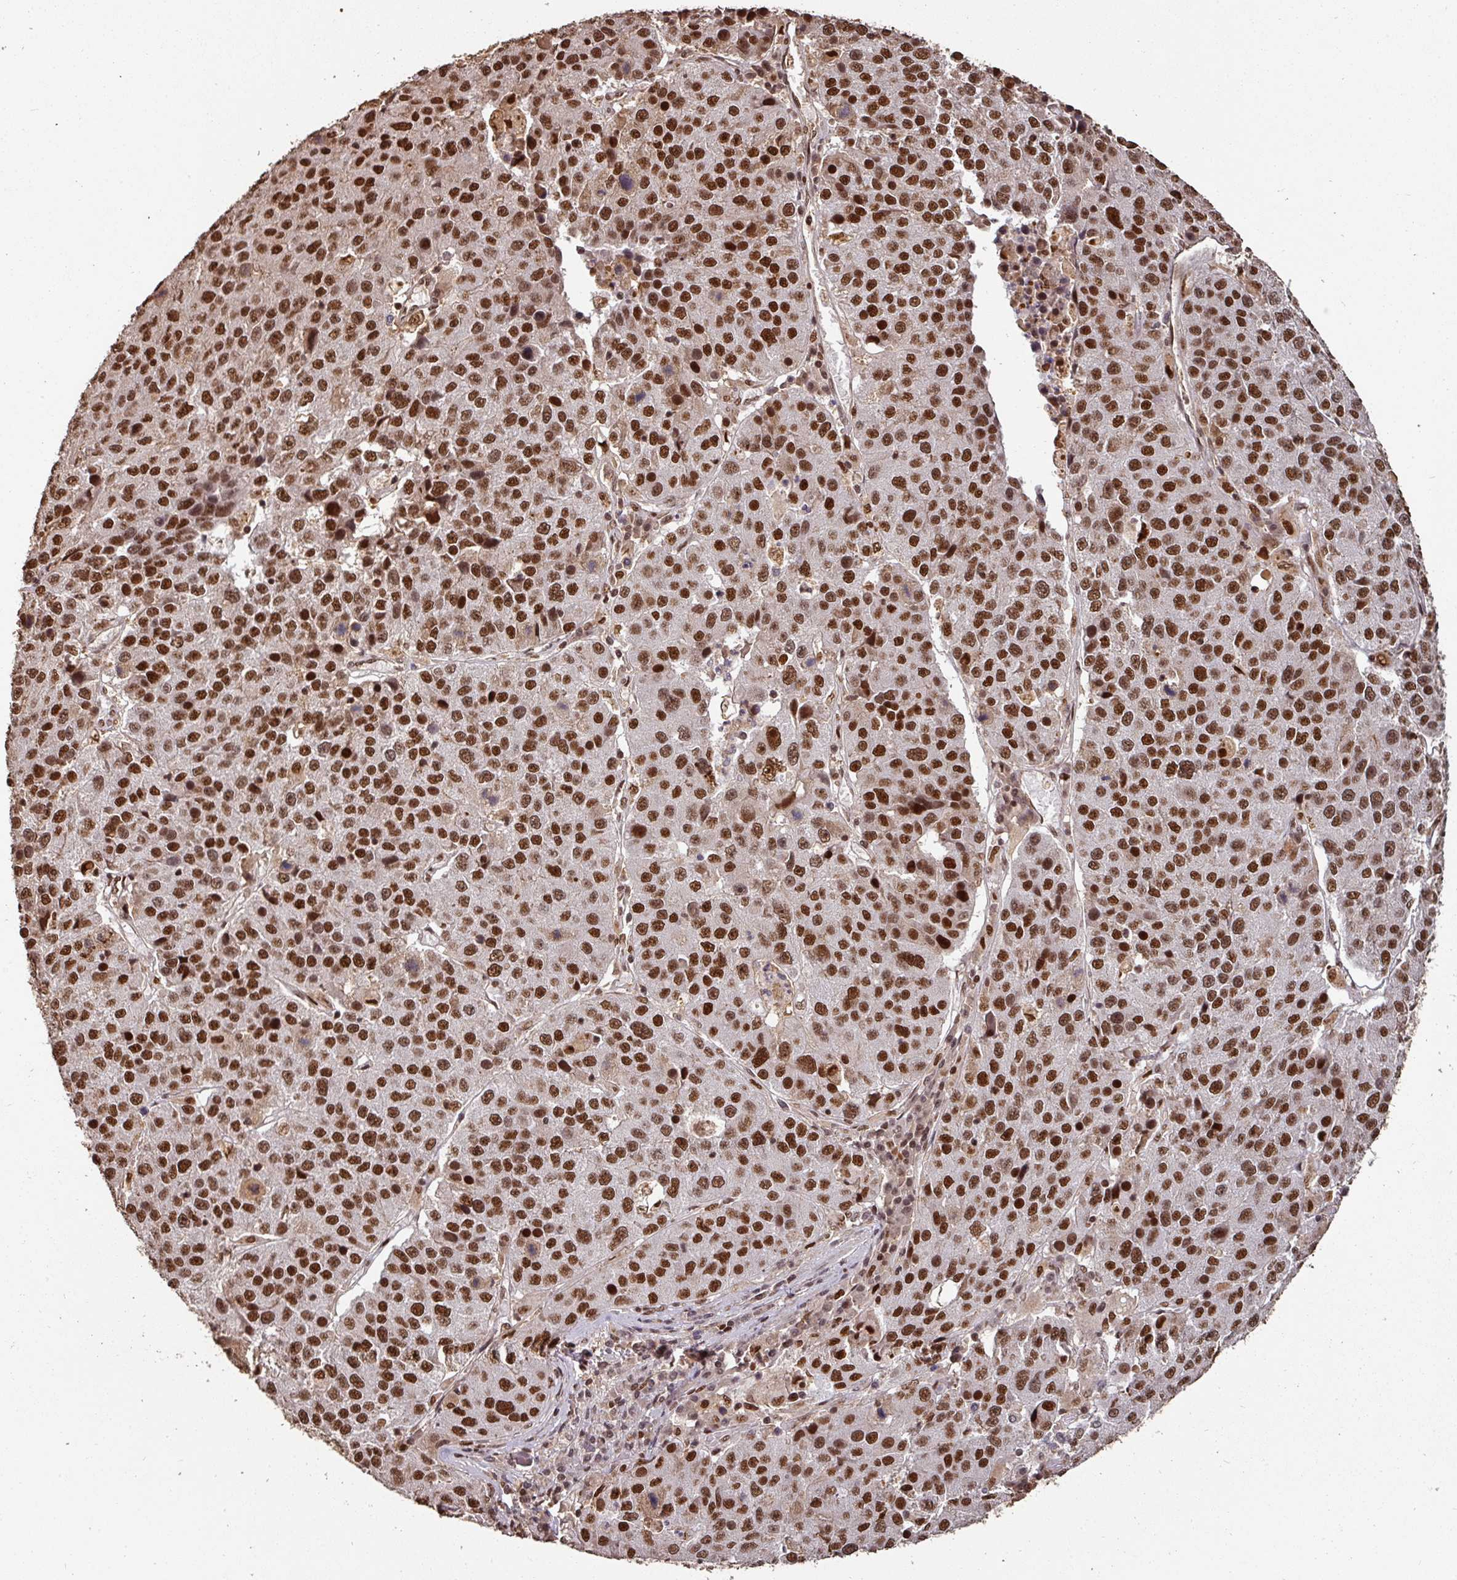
{"staining": {"intensity": "strong", "quantity": ">75%", "location": "nuclear"}, "tissue": "stomach cancer", "cell_type": "Tumor cells", "image_type": "cancer", "snomed": [{"axis": "morphology", "description": "Adenocarcinoma, NOS"}, {"axis": "topography", "description": "Stomach"}], "caption": "Brown immunohistochemical staining in human stomach adenocarcinoma reveals strong nuclear positivity in approximately >75% of tumor cells.", "gene": "POLD1", "patient": {"sex": "male", "age": 71}}